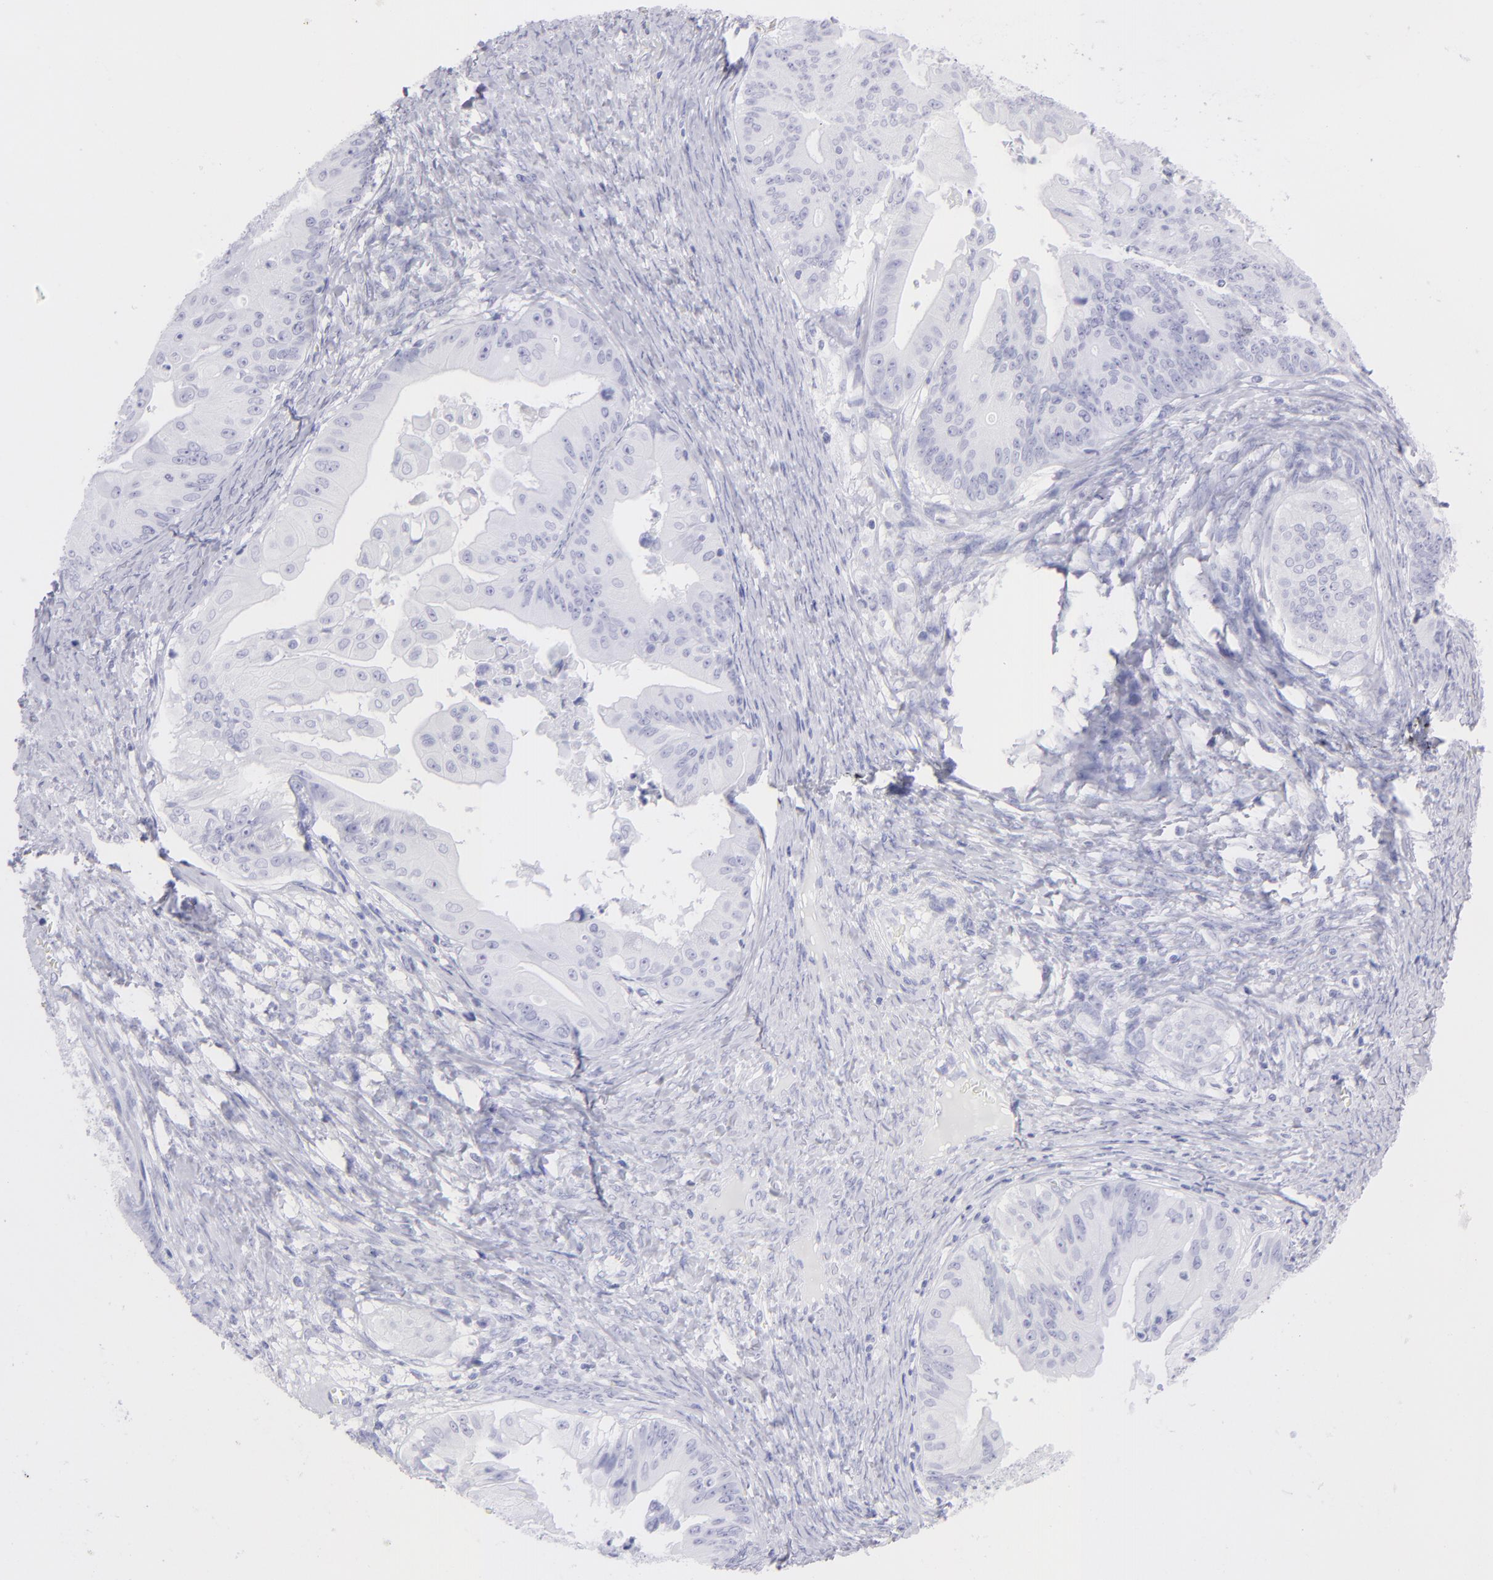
{"staining": {"intensity": "negative", "quantity": "none", "location": "none"}, "tissue": "ovarian cancer", "cell_type": "Tumor cells", "image_type": "cancer", "snomed": [{"axis": "morphology", "description": "Cystadenocarcinoma, mucinous, NOS"}, {"axis": "topography", "description": "Ovary"}], "caption": "Micrograph shows no significant protein staining in tumor cells of mucinous cystadenocarcinoma (ovarian).", "gene": "SLC1A2", "patient": {"sex": "female", "age": 37}}